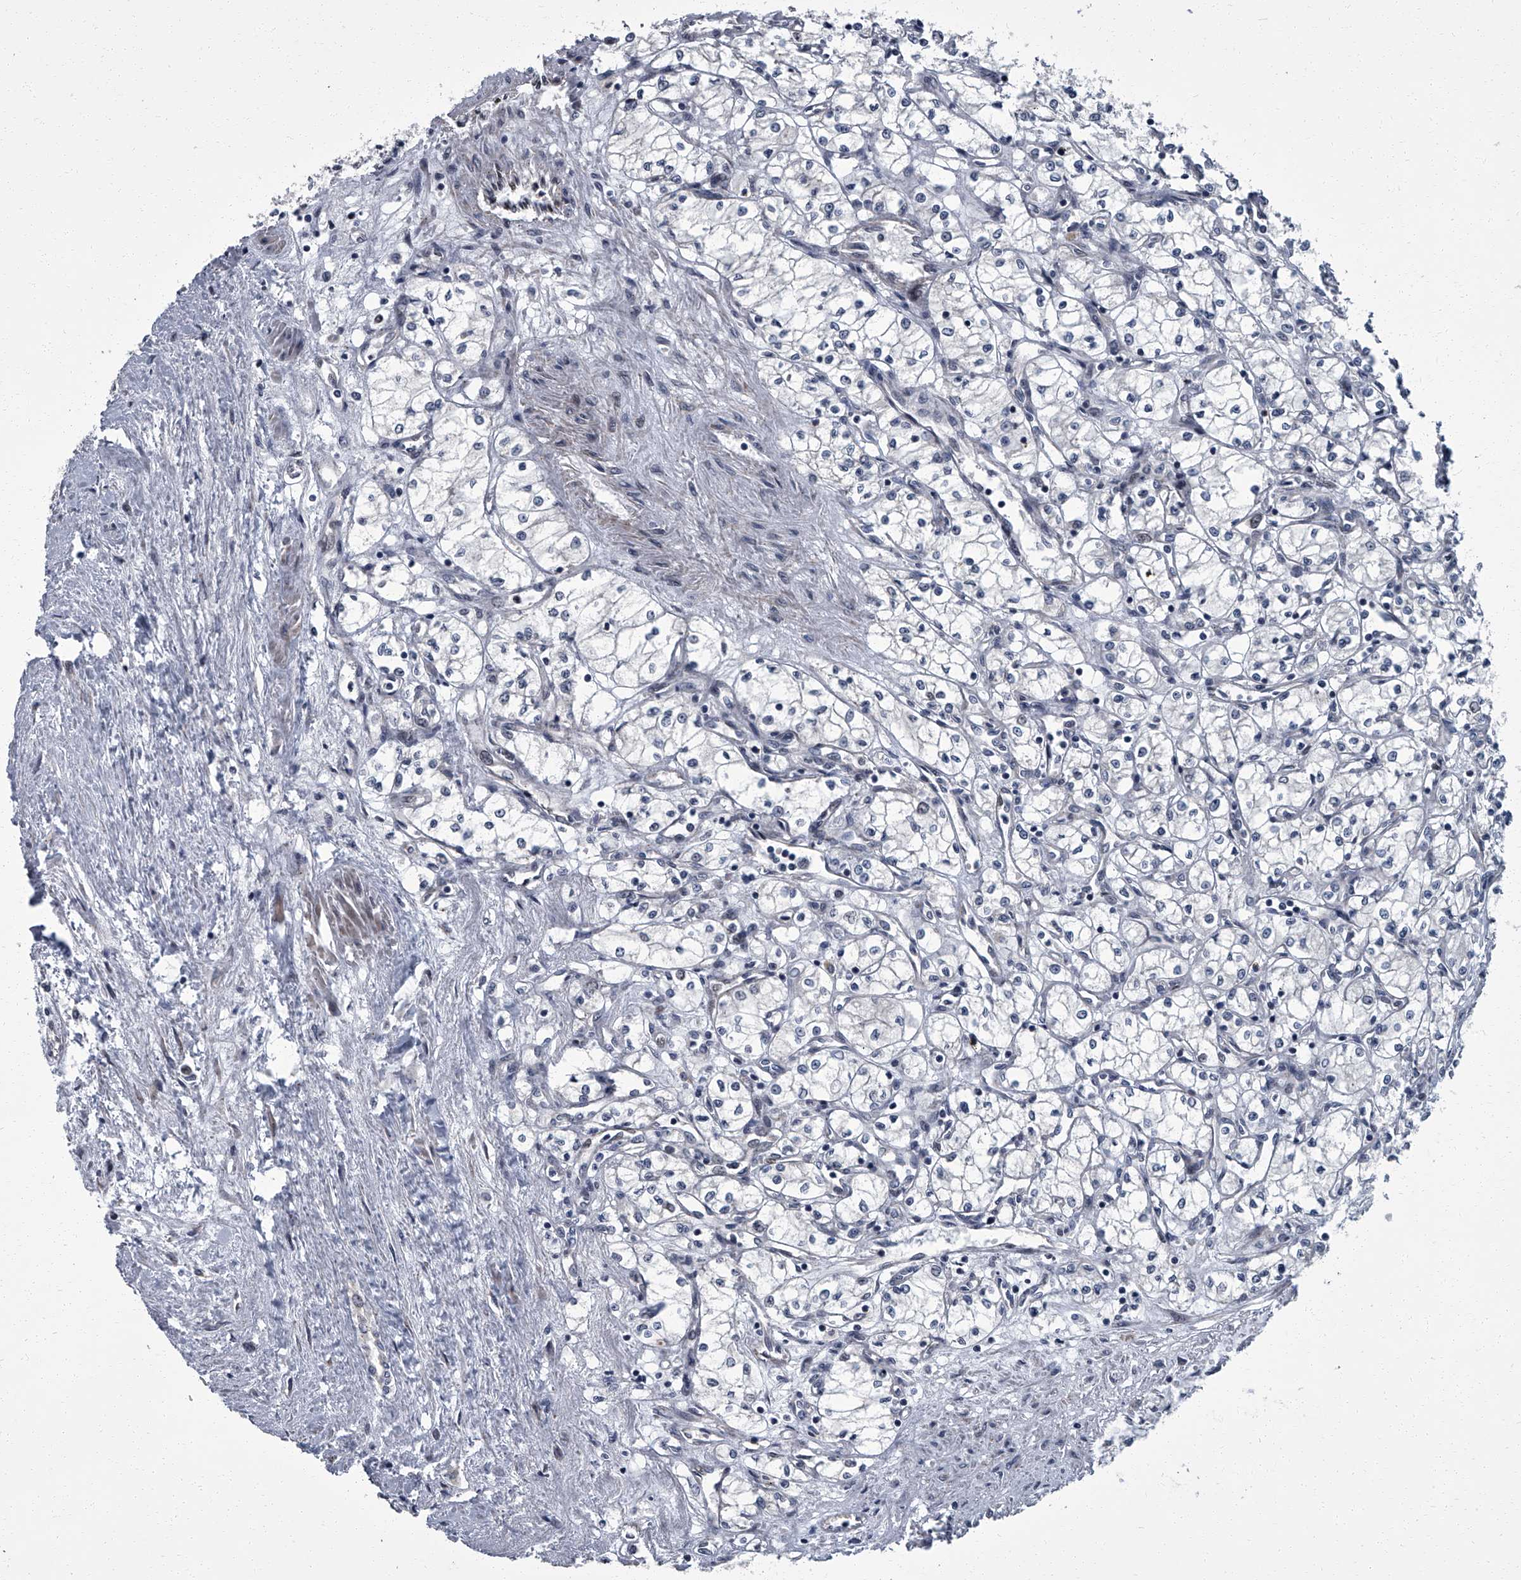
{"staining": {"intensity": "negative", "quantity": "none", "location": "none"}, "tissue": "renal cancer", "cell_type": "Tumor cells", "image_type": "cancer", "snomed": [{"axis": "morphology", "description": "Adenocarcinoma, NOS"}, {"axis": "topography", "description": "Kidney"}], "caption": "High magnification brightfield microscopy of renal cancer (adenocarcinoma) stained with DAB (brown) and counterstained with hematoxylin (blue): tumor cells show no significant staining.", "gene": "ZNF274", "patient": {"sex": "male", "age": 59}}